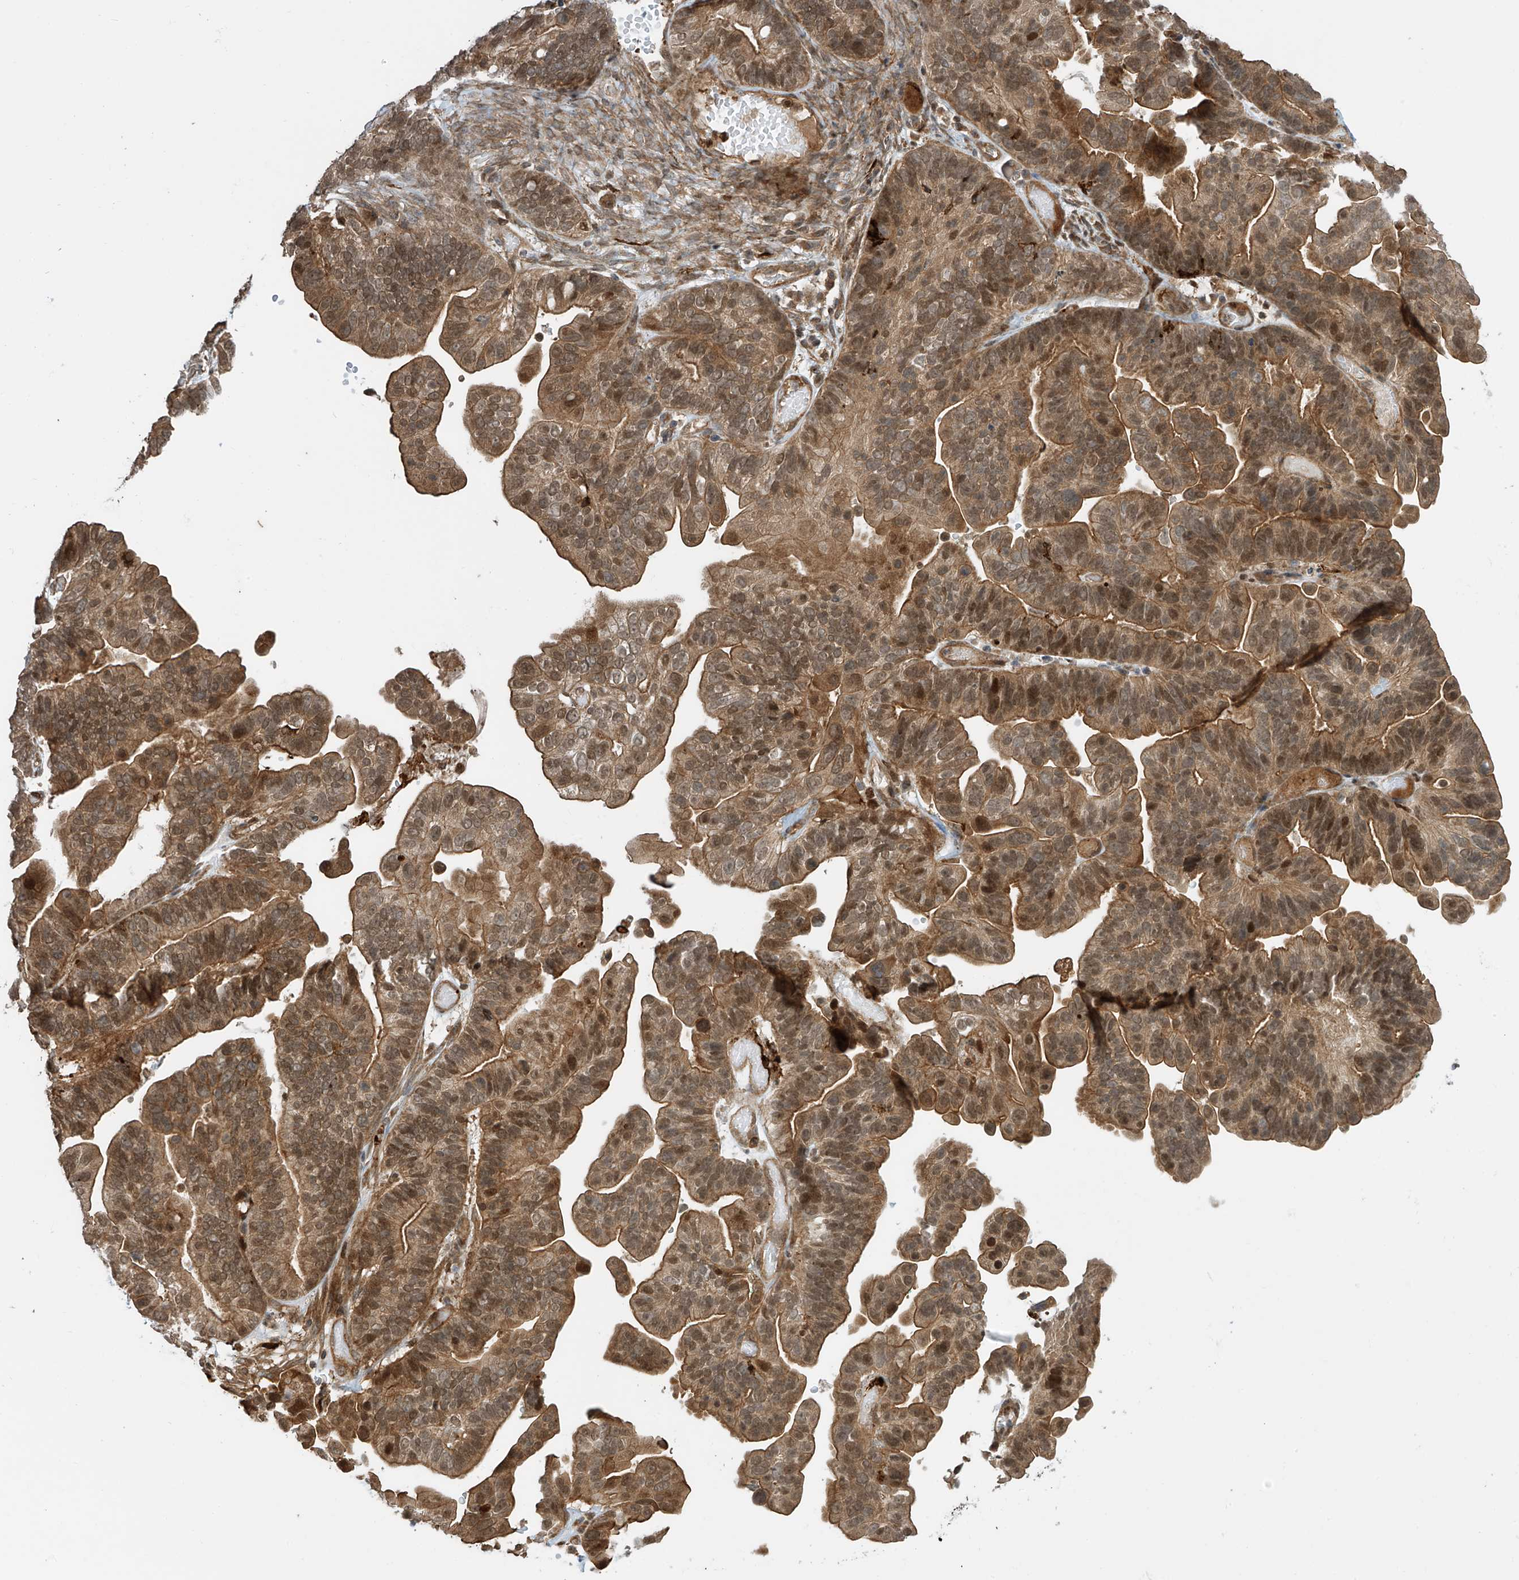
{"staining": {"intensity": "moderate", "quantity": ">75%", "location": "cytoplasmic/membranous,nuclear"}, "tissue": "ovarian cancer", "cell_type": "Tumor cells", "image_type": "cancer", "snomed": [{"axis": "morphology", "description": "Cystadenocarcinoma, serous, NOS"}, {"axis": "topography", "description": "Ovary"}], "caption": "Moderate cytoplasmic/membranous and nuclear expression for a protein is identified in about >75% of tumor cells of ovarian cancer using immunohistochemistry.", "gene": "ATAD2B", "patient": {"sex": "female", "age": 56}}